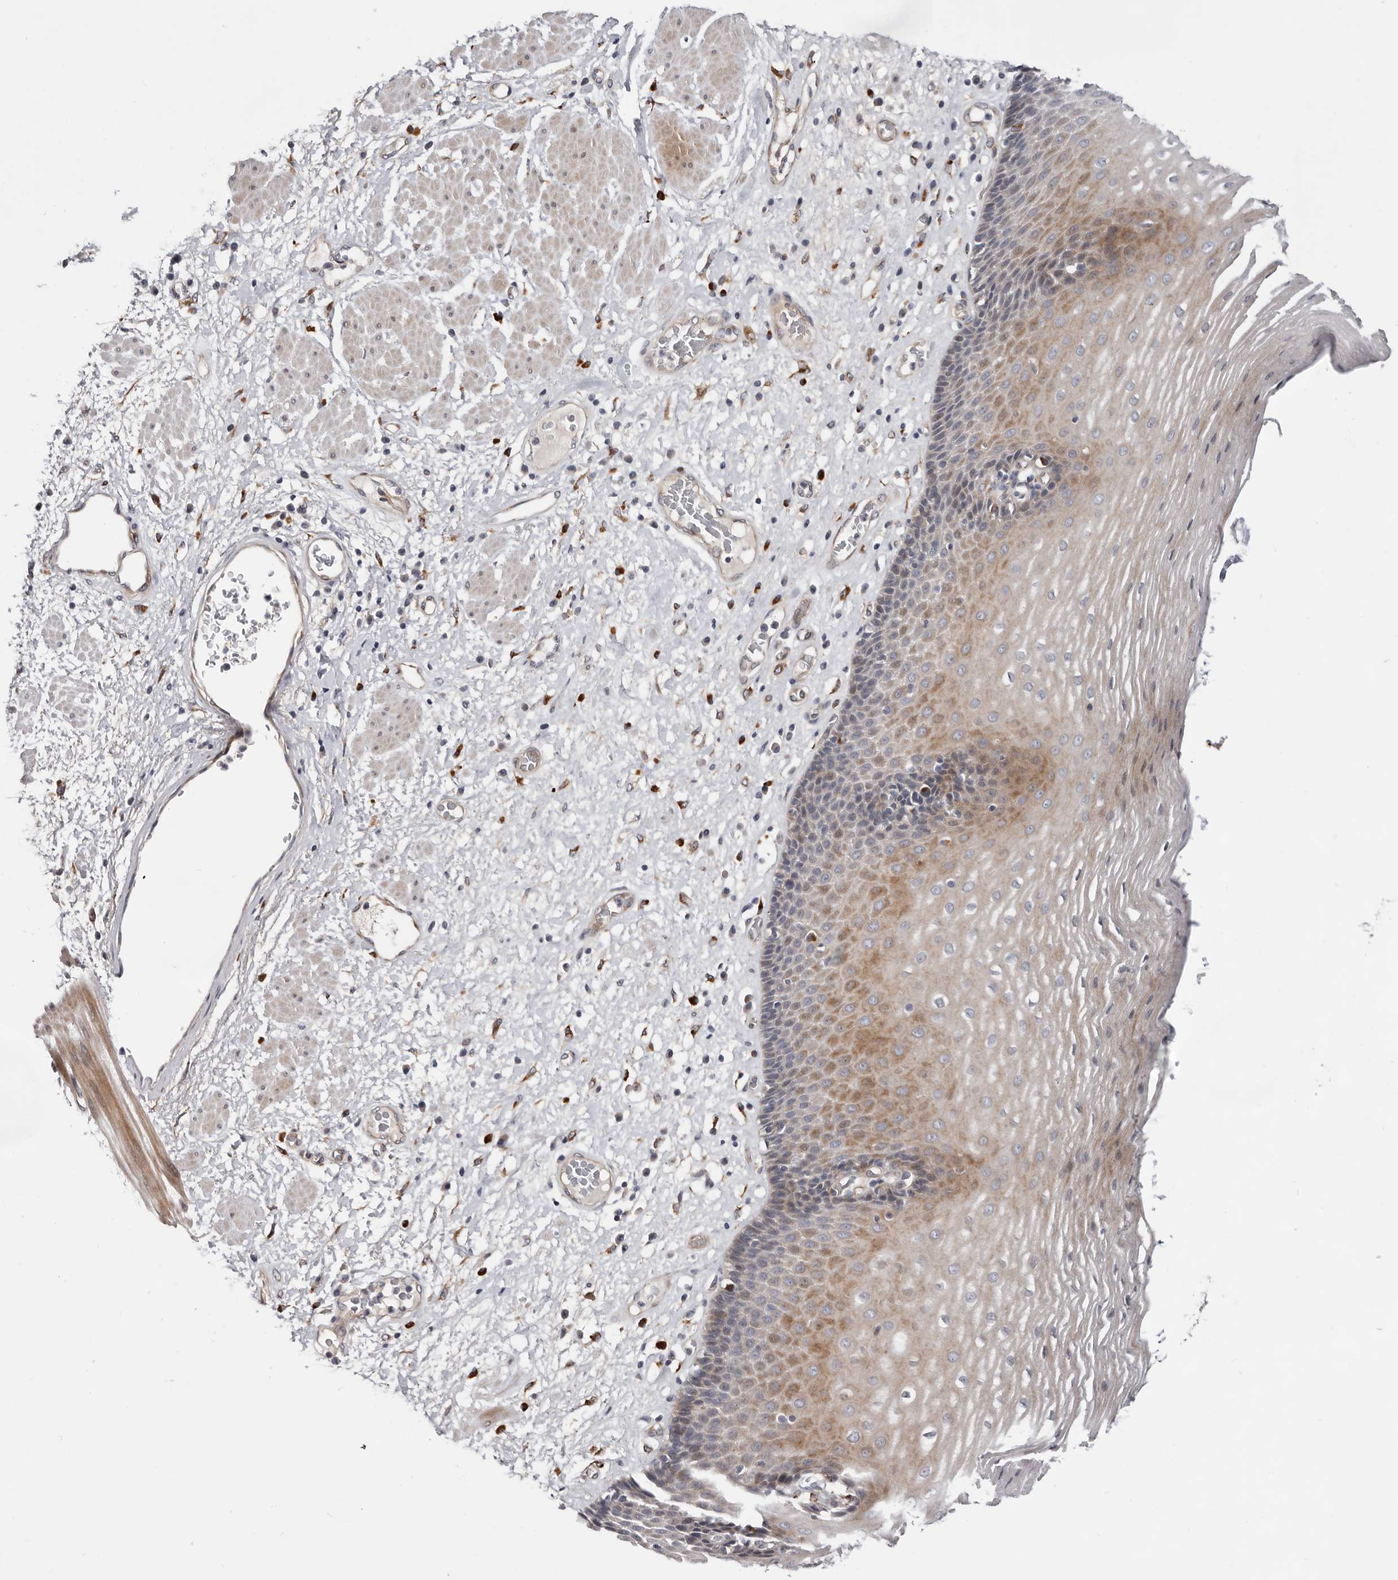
{"staining": {"intensity": "moderate", "quantity": "<25%", "location": "cytoplasmic/membranous"}, "tissue": "esophagus", "cell_type": "Squamous epithelial cells", "image_type": "normal", "snomed": [{"axis": "morphology", "description": "Normal tissue, NOS"}, {"axis": "morphology", "description": "Adenocarcinoma, NOS"}, {"axis": "topography", "description": "Esophagus"}], "caption": "High-magnification brightfield microscopy of benign esophagus stained with DAB (3,3'-diaminobenzidine) (brown) and counterstained with hematoxylin (blue). squamous epithelial cells exhibit moderate cytoplasmic/membranous staining is present in approximately<25% of cells.", "gene": "USH1C", "patient": {"sex": "male", "age": 62}}